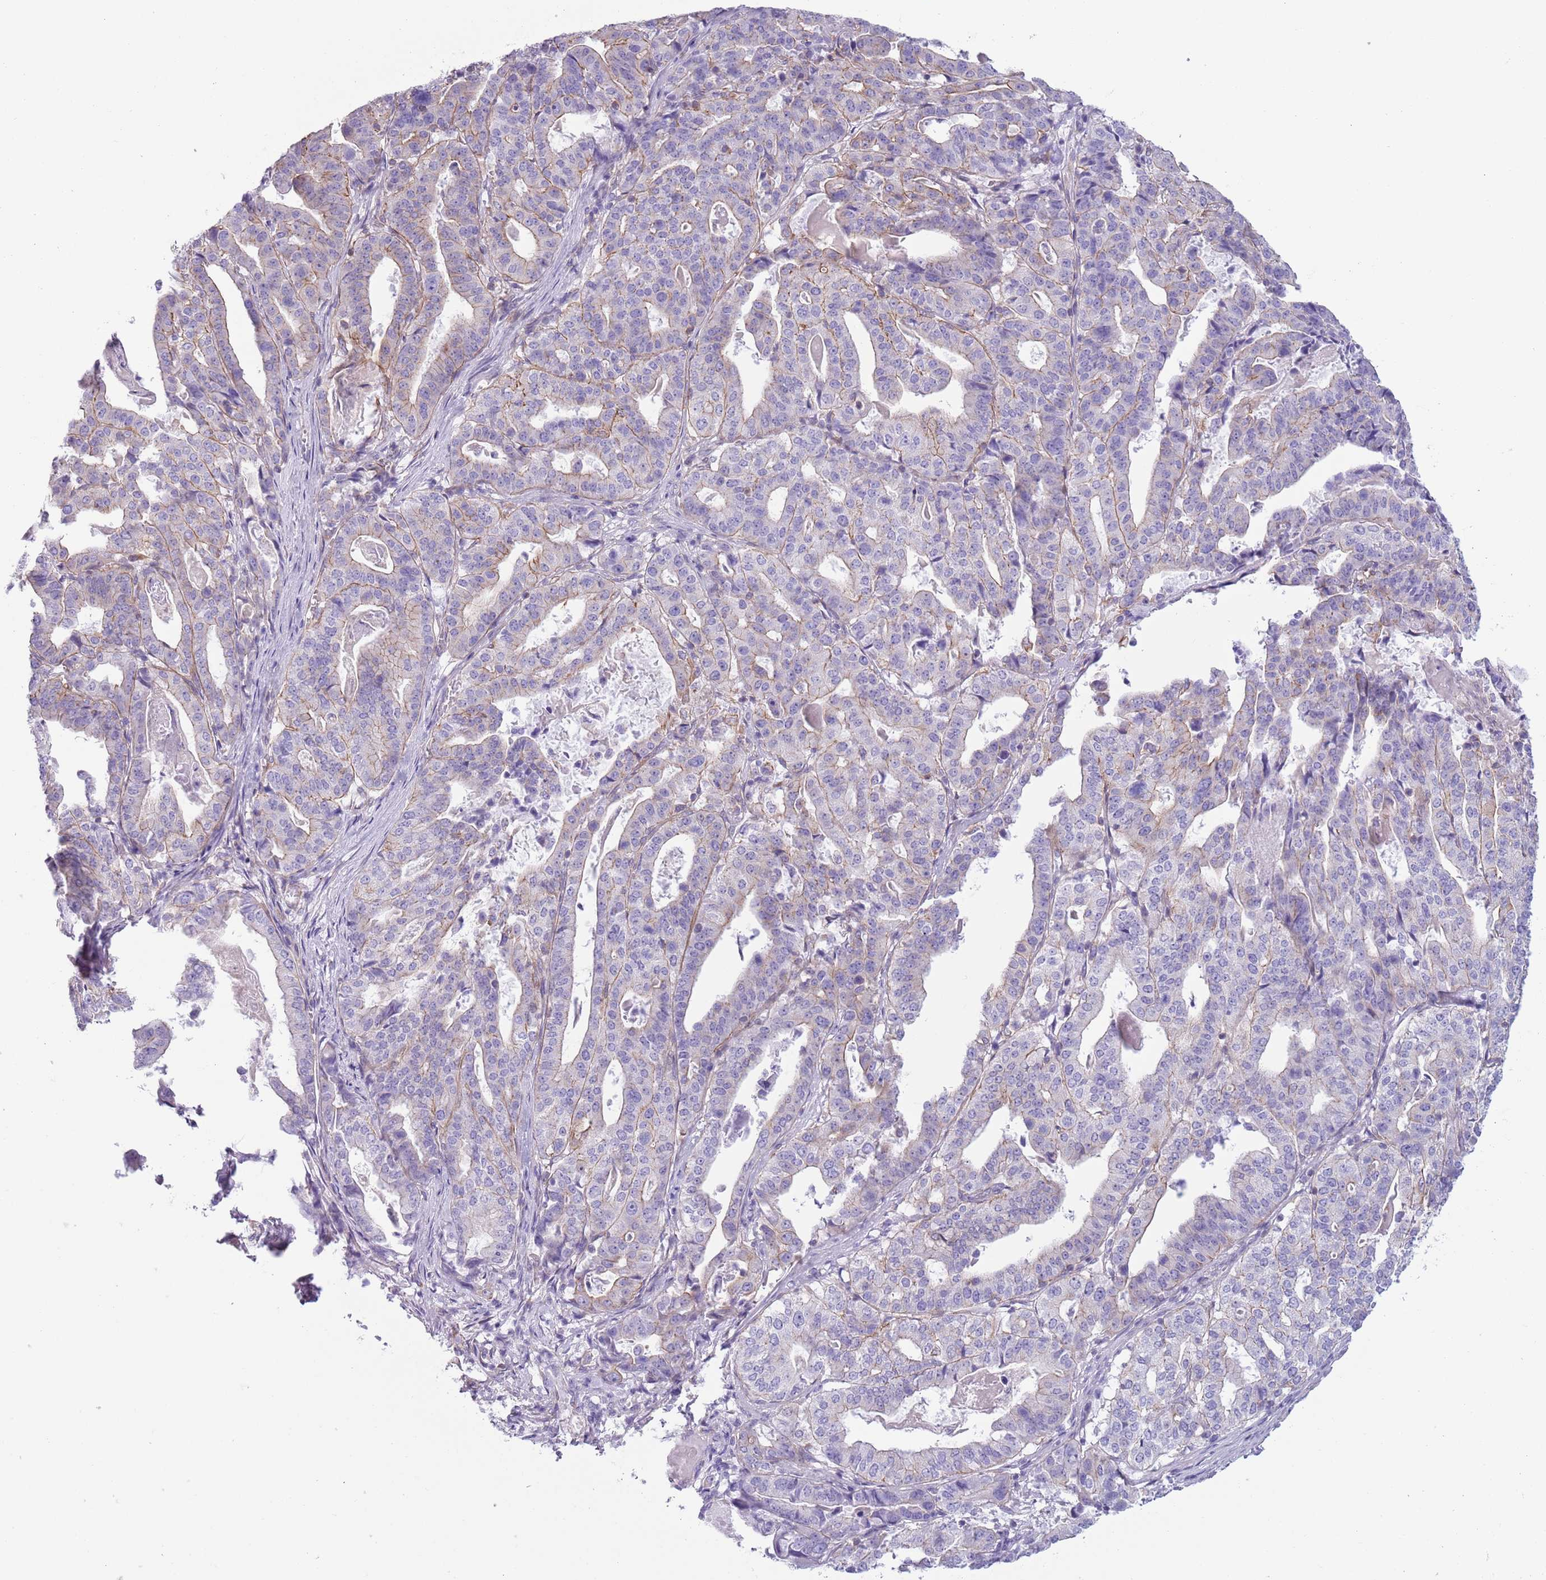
{"staining": {"intensity": "negative", "quantity": "none", "location": "none"}, "tissue": "stomach cancer", "cell_type": "Tumor cells", "image_type": "cancer", "snomed": [{"axis": "morphology", "description": "Adenocarcinoma, NOS"}, {"axis": "topography", "description": "Stomach"}], "caption": "There is no significant expression in tumor cells of stomach cancer. The staining is performed using DAB brown chromogen with nuclei counter-stained in using hematoxylin.", "gene": "RBP3", "patient": {"sex": "male", "age": 48}}